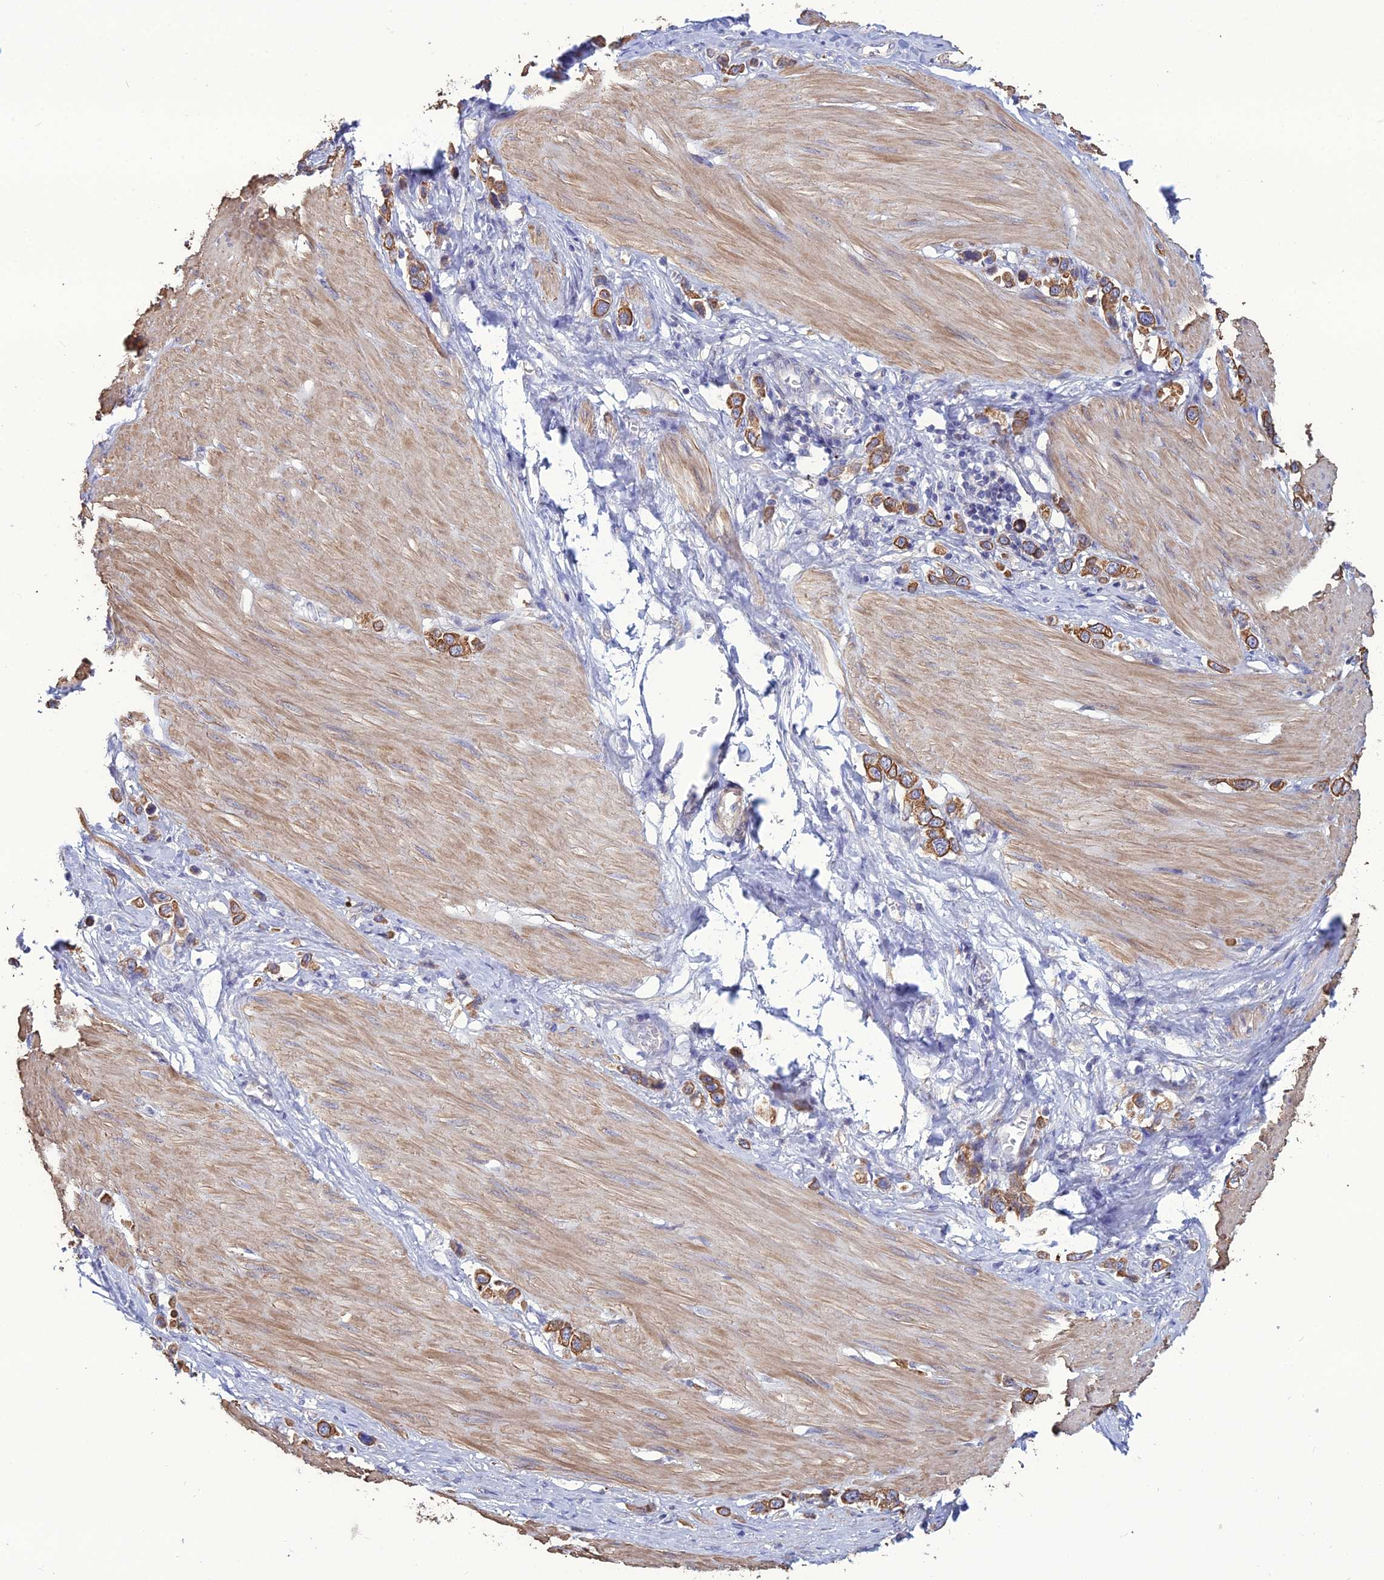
{"staining": {"intensity": "moderate", "quantity": ">75%", "location": "cytoplasmic/membranous"}, "tissue": "stomach cancer", "cell_type": "Tumor cells", "image_type": "cancer", "snomed": [{"axis": "morphology", "description": "Adenocarcinoma, NOS"}, {"axis": "topography", "description": "Stomach"}], "caption": "Immunohistochemical staining of stomach adenocarcinoma shows medium levels of moderate cytoplasmic/membranous protein staining in about >75% of tumor cells. (DAB IHC with brightfield microscopy, high magnification).", "gene": "LZTS2", "patient": {"sex": "female", "age": 65}}